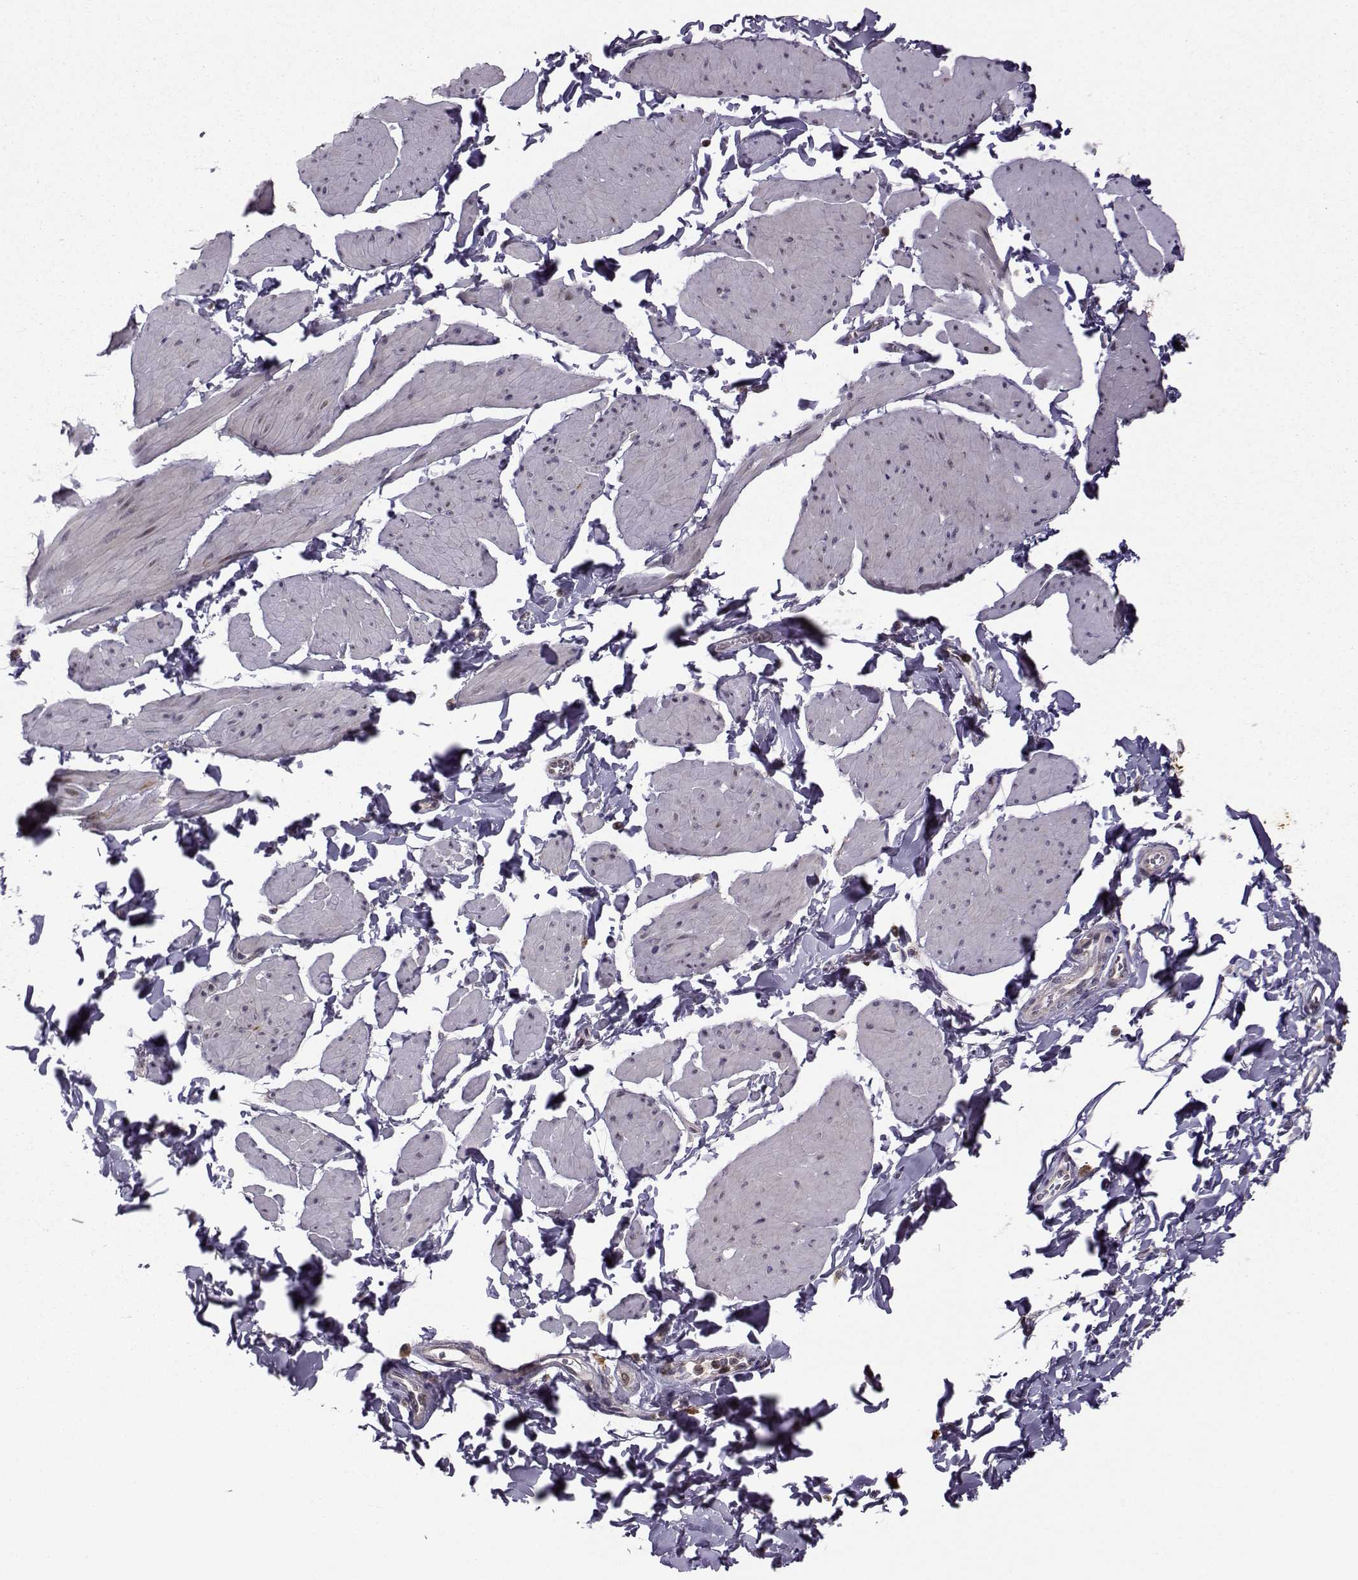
{"staining": {"intensity": "negative", "quantity": "none", "location": "none"}, "tissue": "smooth muscle", "cell_type": "Smooth muscle cells", "image_type": "normal", "snomed": [{"axis": "morphology", "description": "Normal tissue, NOS"}, {"axis": "topography", "description": "Adipose tissue"}, {"axis": "topography", "description": "Smooth muscle"}, {"axis": "topography", "description": "Peripheral nerve tissue"}], "caption": "High power microscopy histopathology image of an immunohistochemistry (IHC) image of normal smooth muscle, revealing no significant expression in smooth muscle cells. Brightfield microscopy of immunohistochemistry (IHC) stained with DAB (3,3'-diaminobenzidine) (brown) and hematoxylin (blue), captured at high magnification.", "gene": "NECAB3", "patient": {"sex": "male", "age": 83}}